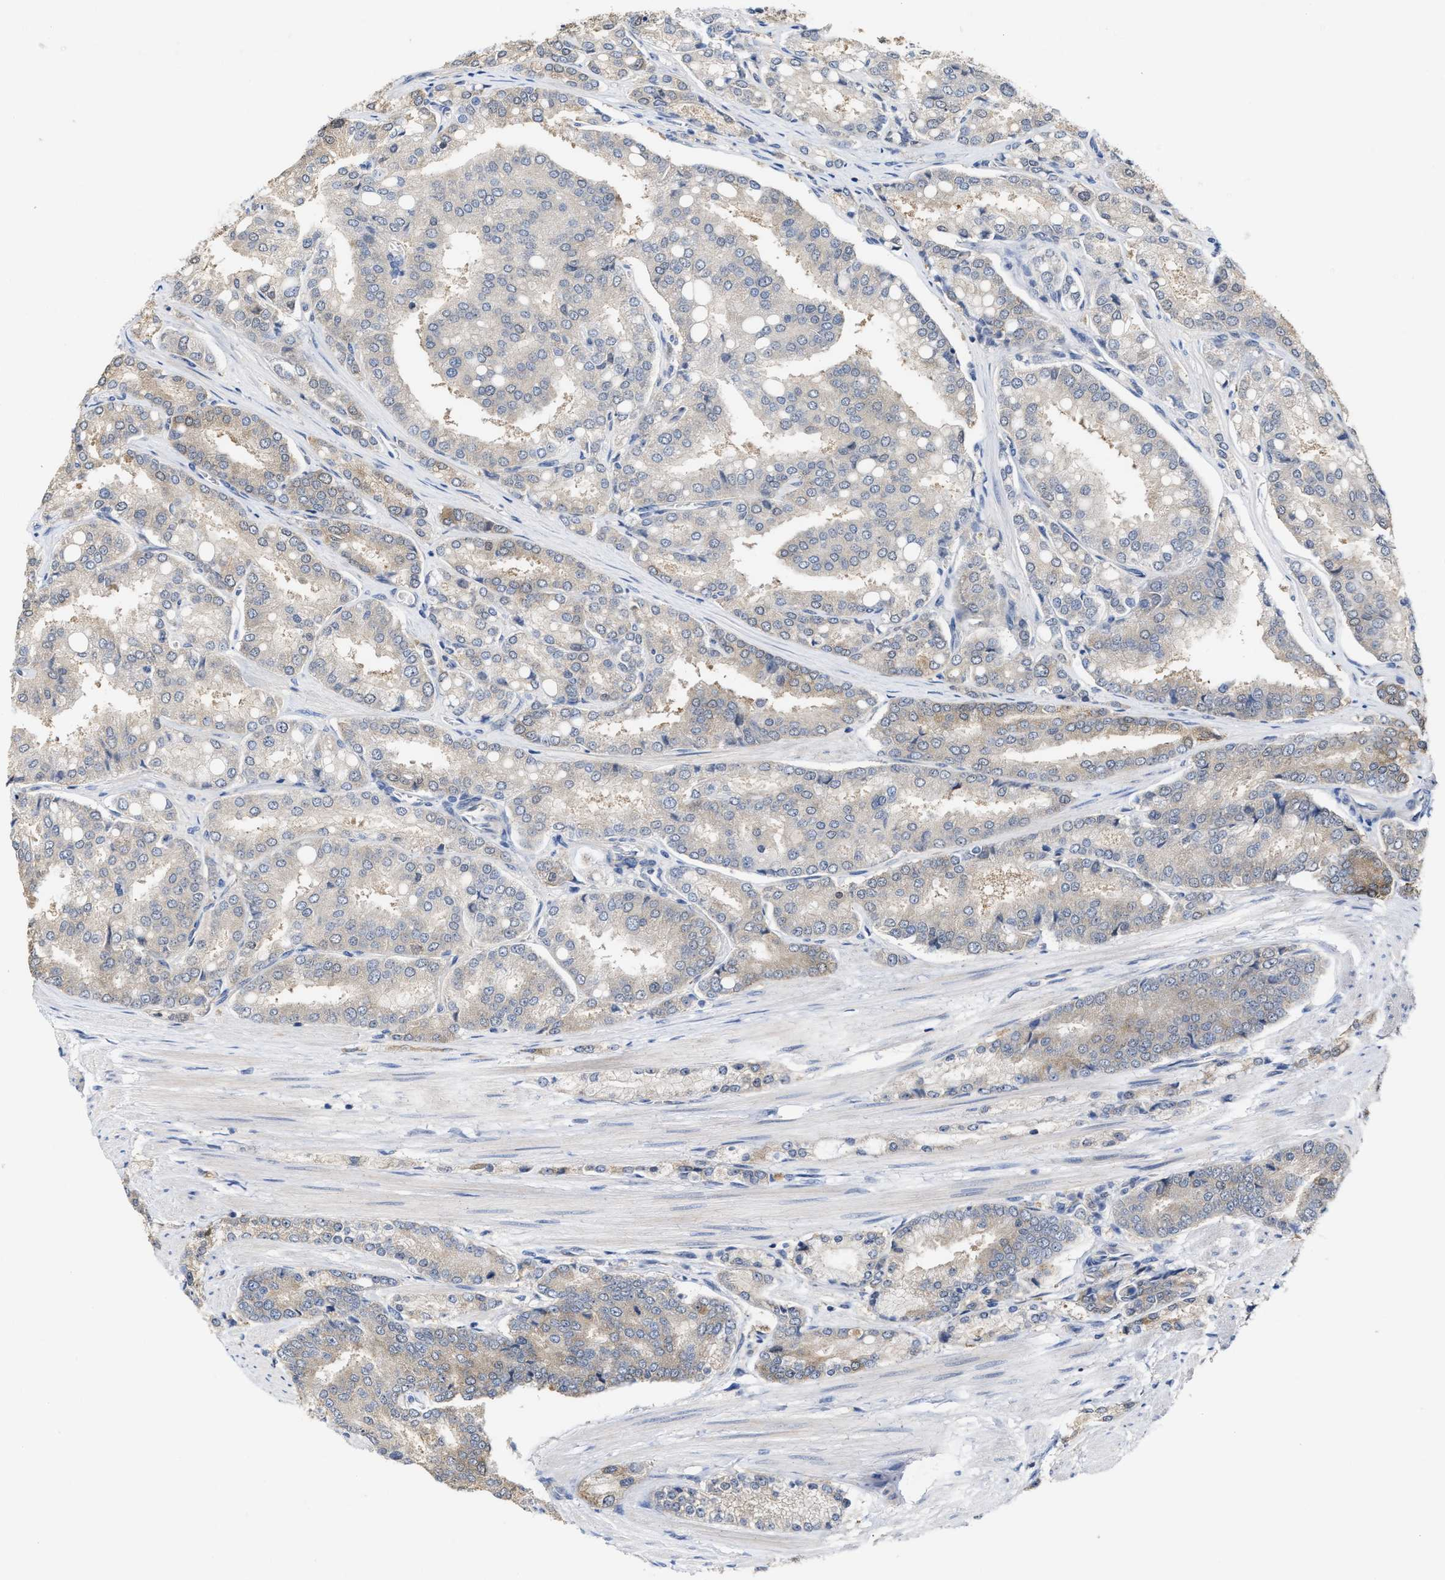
{"staining": {"intensity": "weak", "quantity": "<25%", "location": "cytoplasmic/membranous"}, "tissue": "prostate cancer", "cell_type": "Tumor cells", "image_type": "cancer", "snomed": [{"axis": "morphology", "description": "Adenocarcinoma, High grade"}, {"axis": "topography", "description": "Prostate"}], "caption": "A micrograph of human prostate cancer (high-grade adenocarcinoma) is negative for staining in tumor cells.", "gene": "BBLN", "patient": {"sex": "male", "age": 50}}